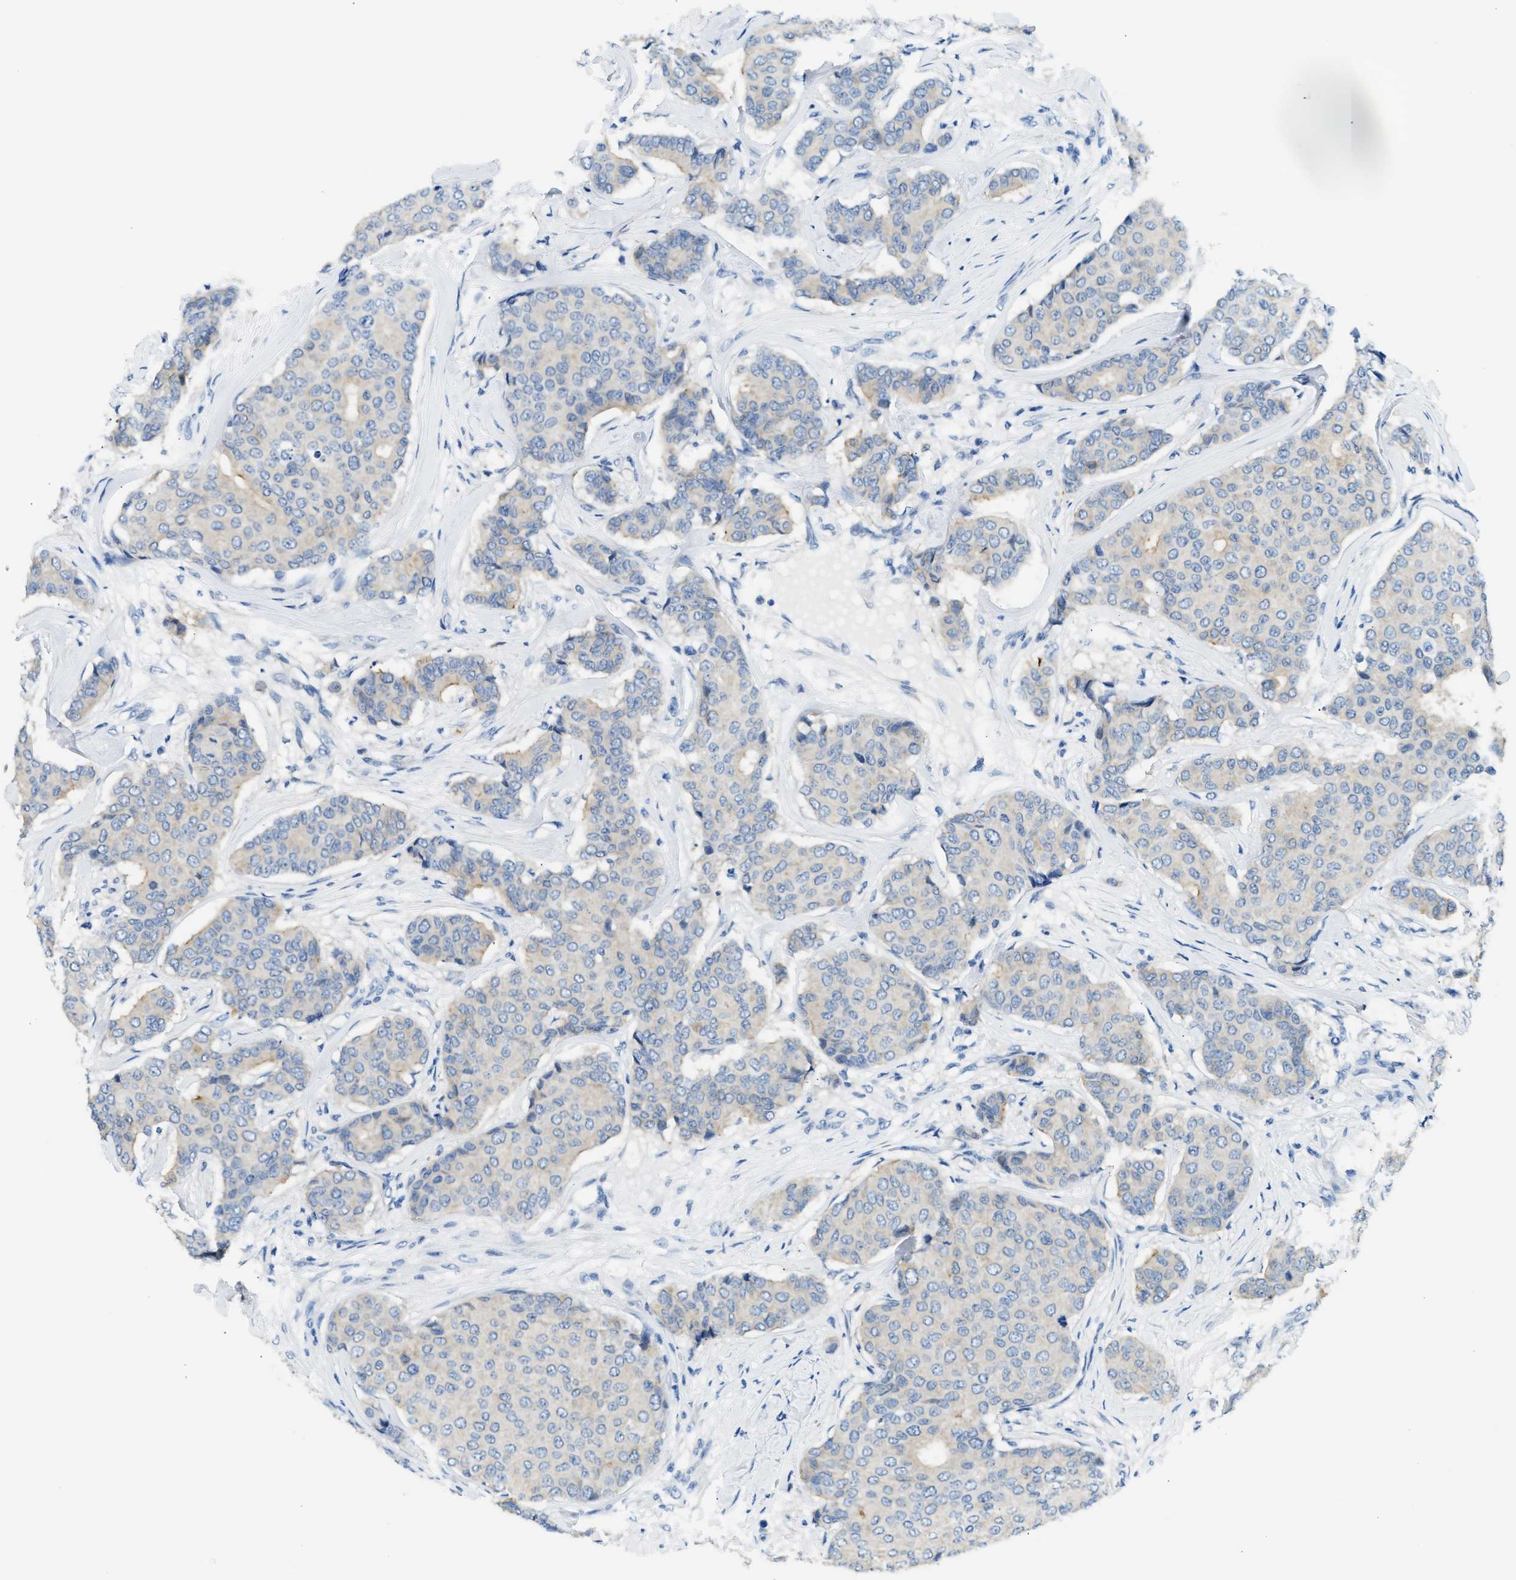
{"staining": {"intensity": "weak", "quantity": "<25%", "location": "cytoplasmic/membranous"}, "tissue": "breast cancer", "cell_type": "Tumor cells", "image_type": "cancer", "snomed": [{"axis": "morphology", "description": "Duct carcinoma"}, {"axis": "topography", "description": "Breast"}], "caption": "An image of human breast cancer is negative for staining in tumor cells. The staining was performed using DAB (3,3'-diaminobenzidine) to visualize the protein expression in brown, while the nuclei were stained in blue with hematoxylin (Magnification: 20x).", "gene": "CLDN18", "patient": {"sex": "female", "age": 75}}